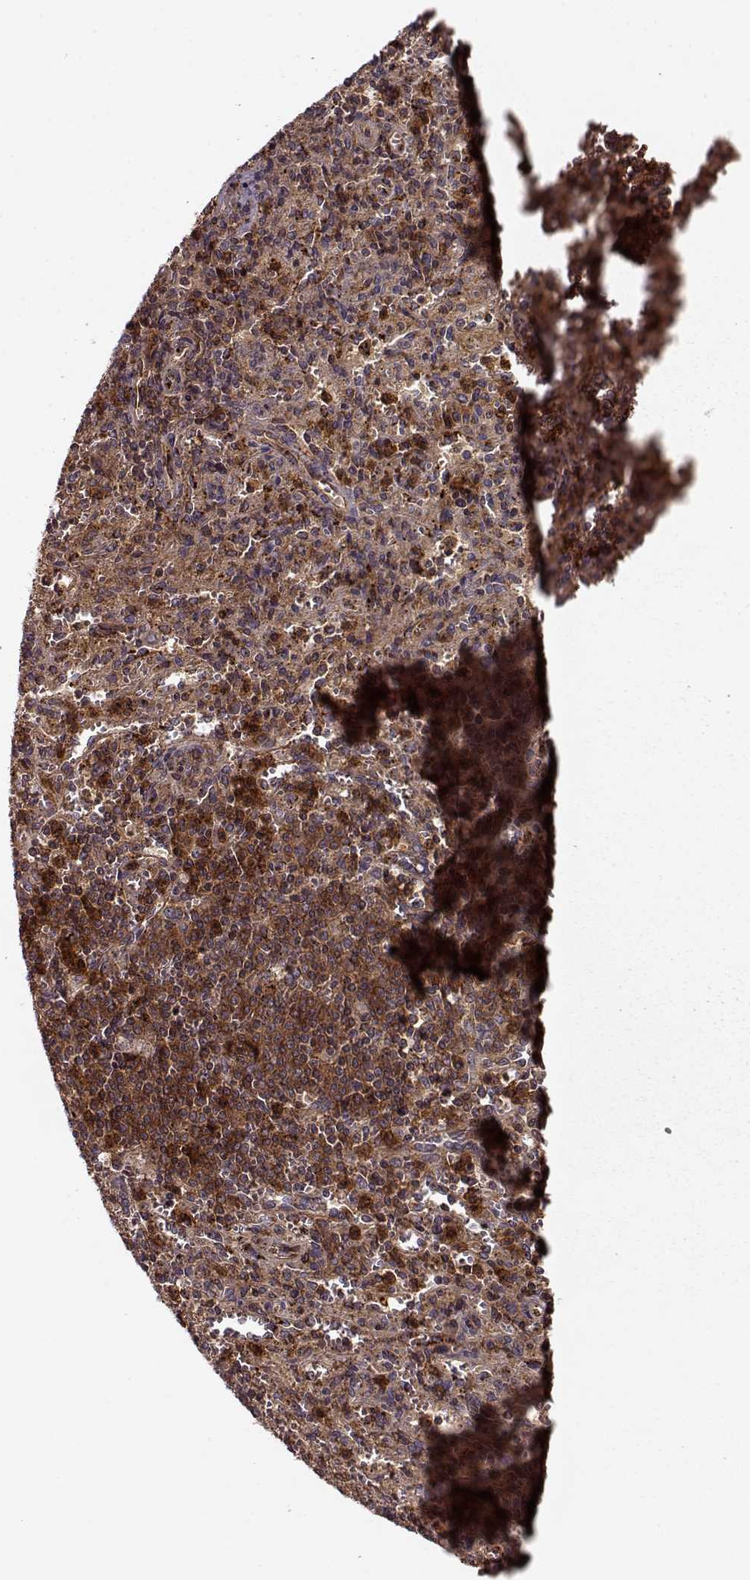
{"staining": {"intensity": "strong", "quantity": "25%-75%", "location": "cytoplasmic/membranous"}, "tissue": "spleen", "cell_type": "Cells in red pulp", "image_type": "normal", "snomed": [{"axis": "morphology", "description": "Normal tissue, NOS"}, {"axis": "topography", "description": "Spleen"}], "caption": "IHC image of benign human spleen stained for a protein (brown), which demonstrates high levels of strong cytoplasmic/membranous positivity in approximately 25%-75% of cells in red pulp.", "gene": "IFRD2", "patient": {"sex": "male", "age": 57}}